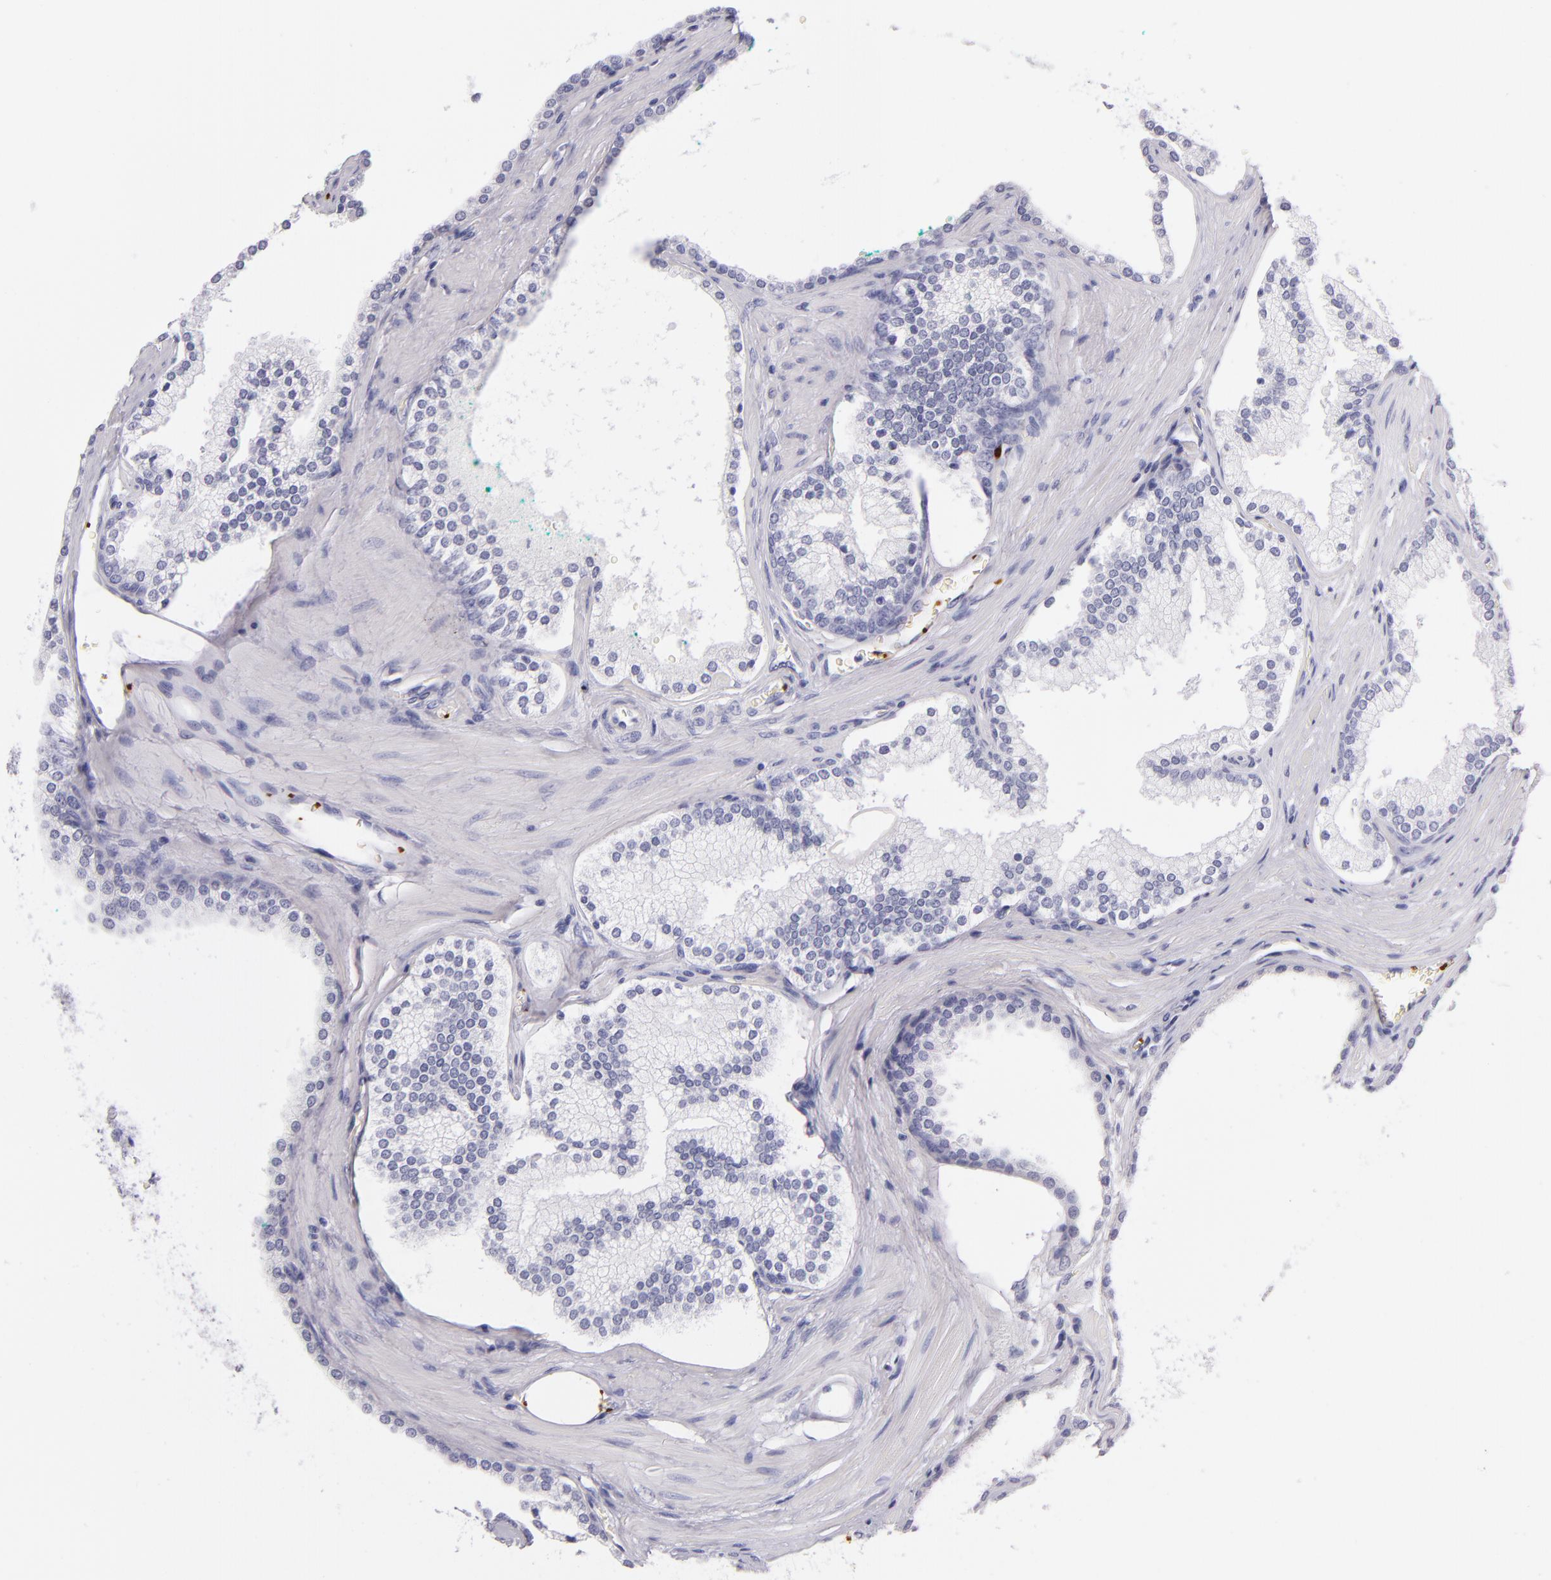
{"staining": {"intensity": "negative", "quantity": "none", "location": "none"}, "tissue": "prostate cancer", "cell_type": "Tumor cells", "image_type": "cancer", "snomed": [{"axis": "morphology", "description": "Adenocarcinoma, High grade"}, {"axis": "topography", "description": "Prostate"}], "caption": "Photomicrograph shows no significant protein staining in tumor cells of prostate cancer.", "gene": "GP1BA", "patient": {"sex": "male", "age": 71}}